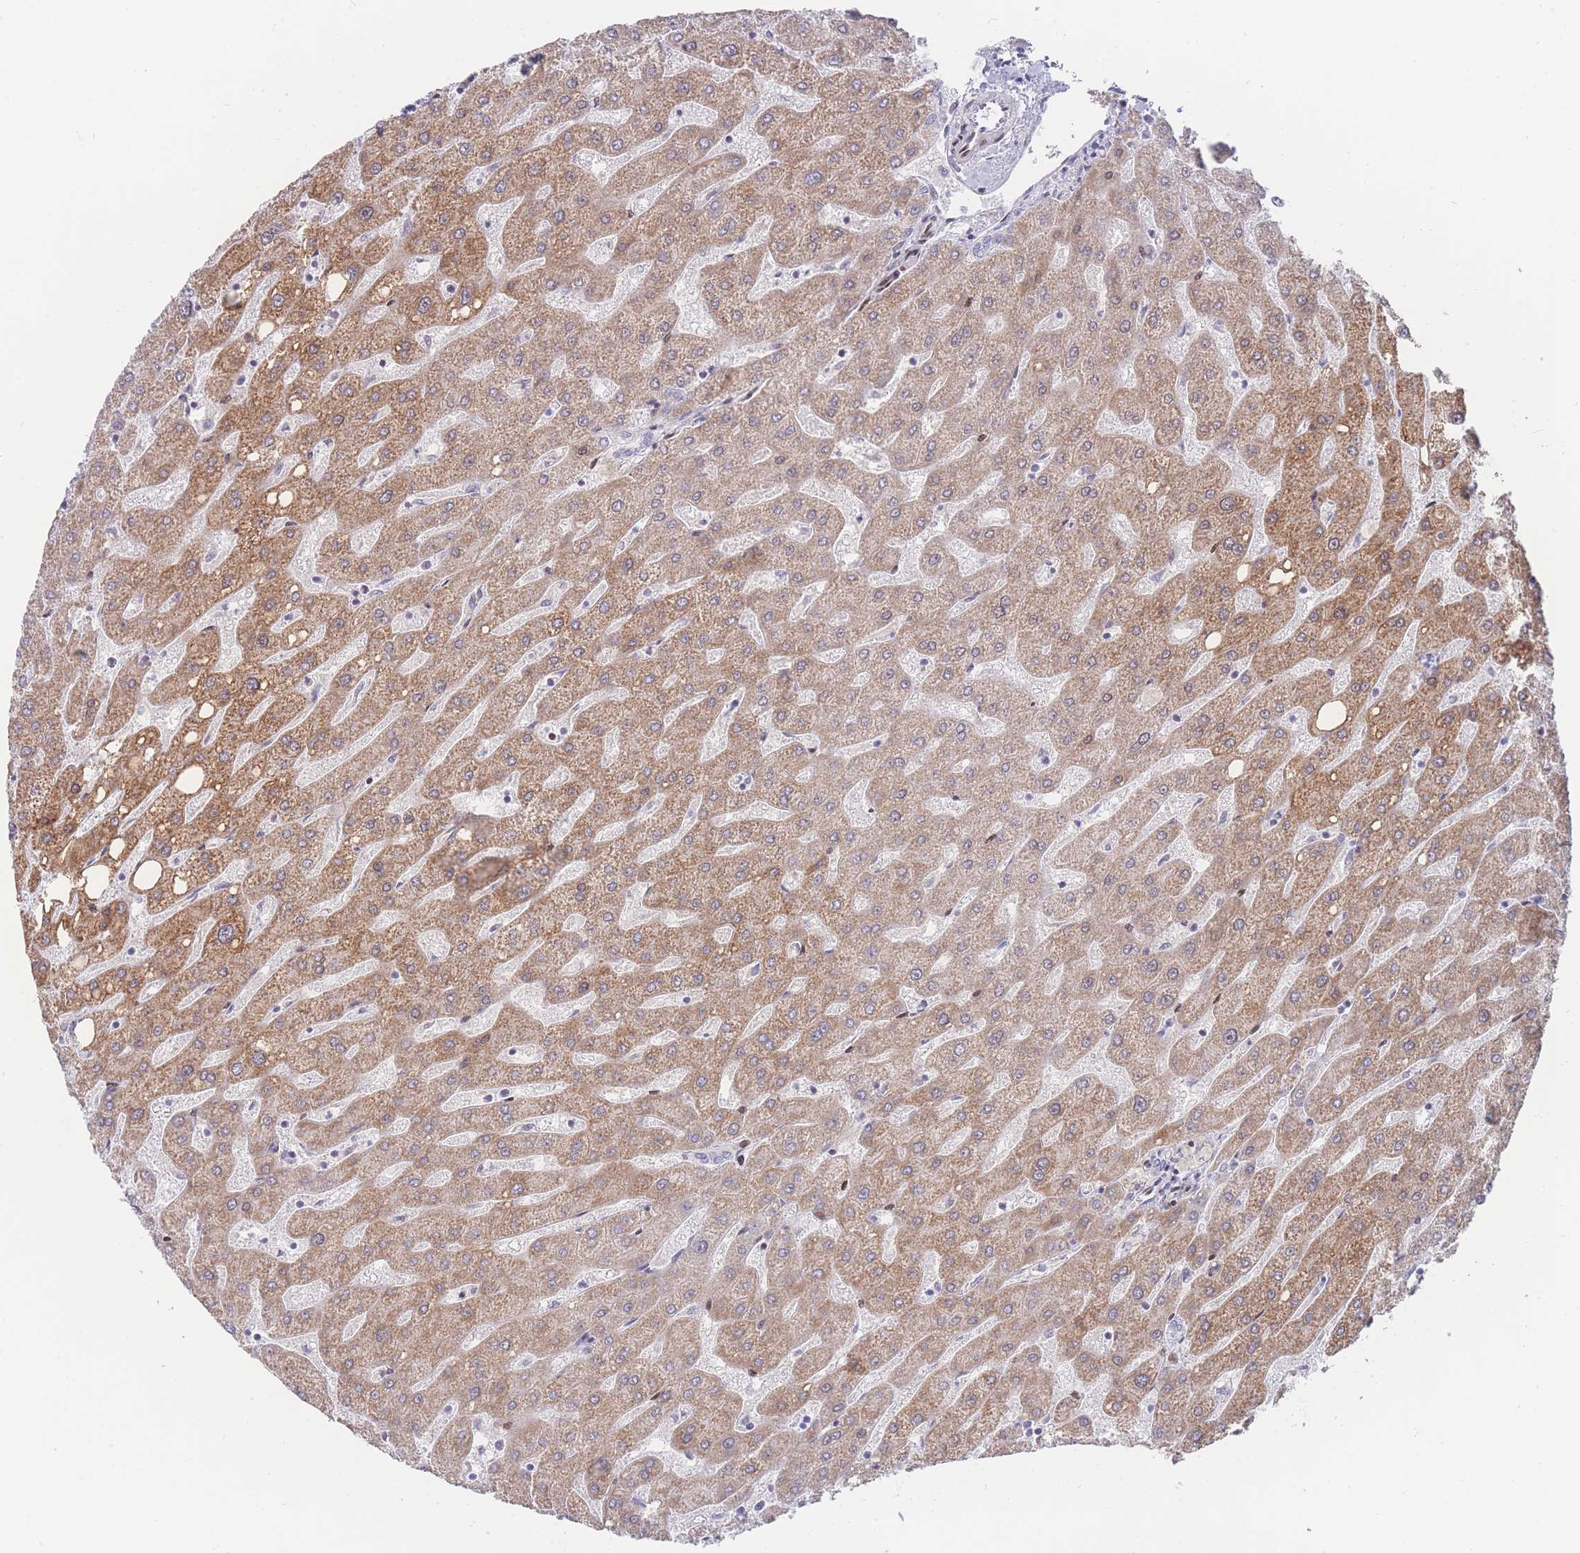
{"staining": {"intensity": "negative", "quantity": "none", "location": "none"}, "tissue": "liver", "cell_type": "Cholangiocytes", "image_type": "normal", "snomed": [{"axis": "morphology", "description": "Normal tissue, NOS"}, {"axis": "topography", "description": "Liver"}], "caption": "This is an immunohistochemistry image of unremarkable liver. There is no staining in cholangiocytes.", "gene": "GPAM", "patient": {"sex": "male", "age": 67}}